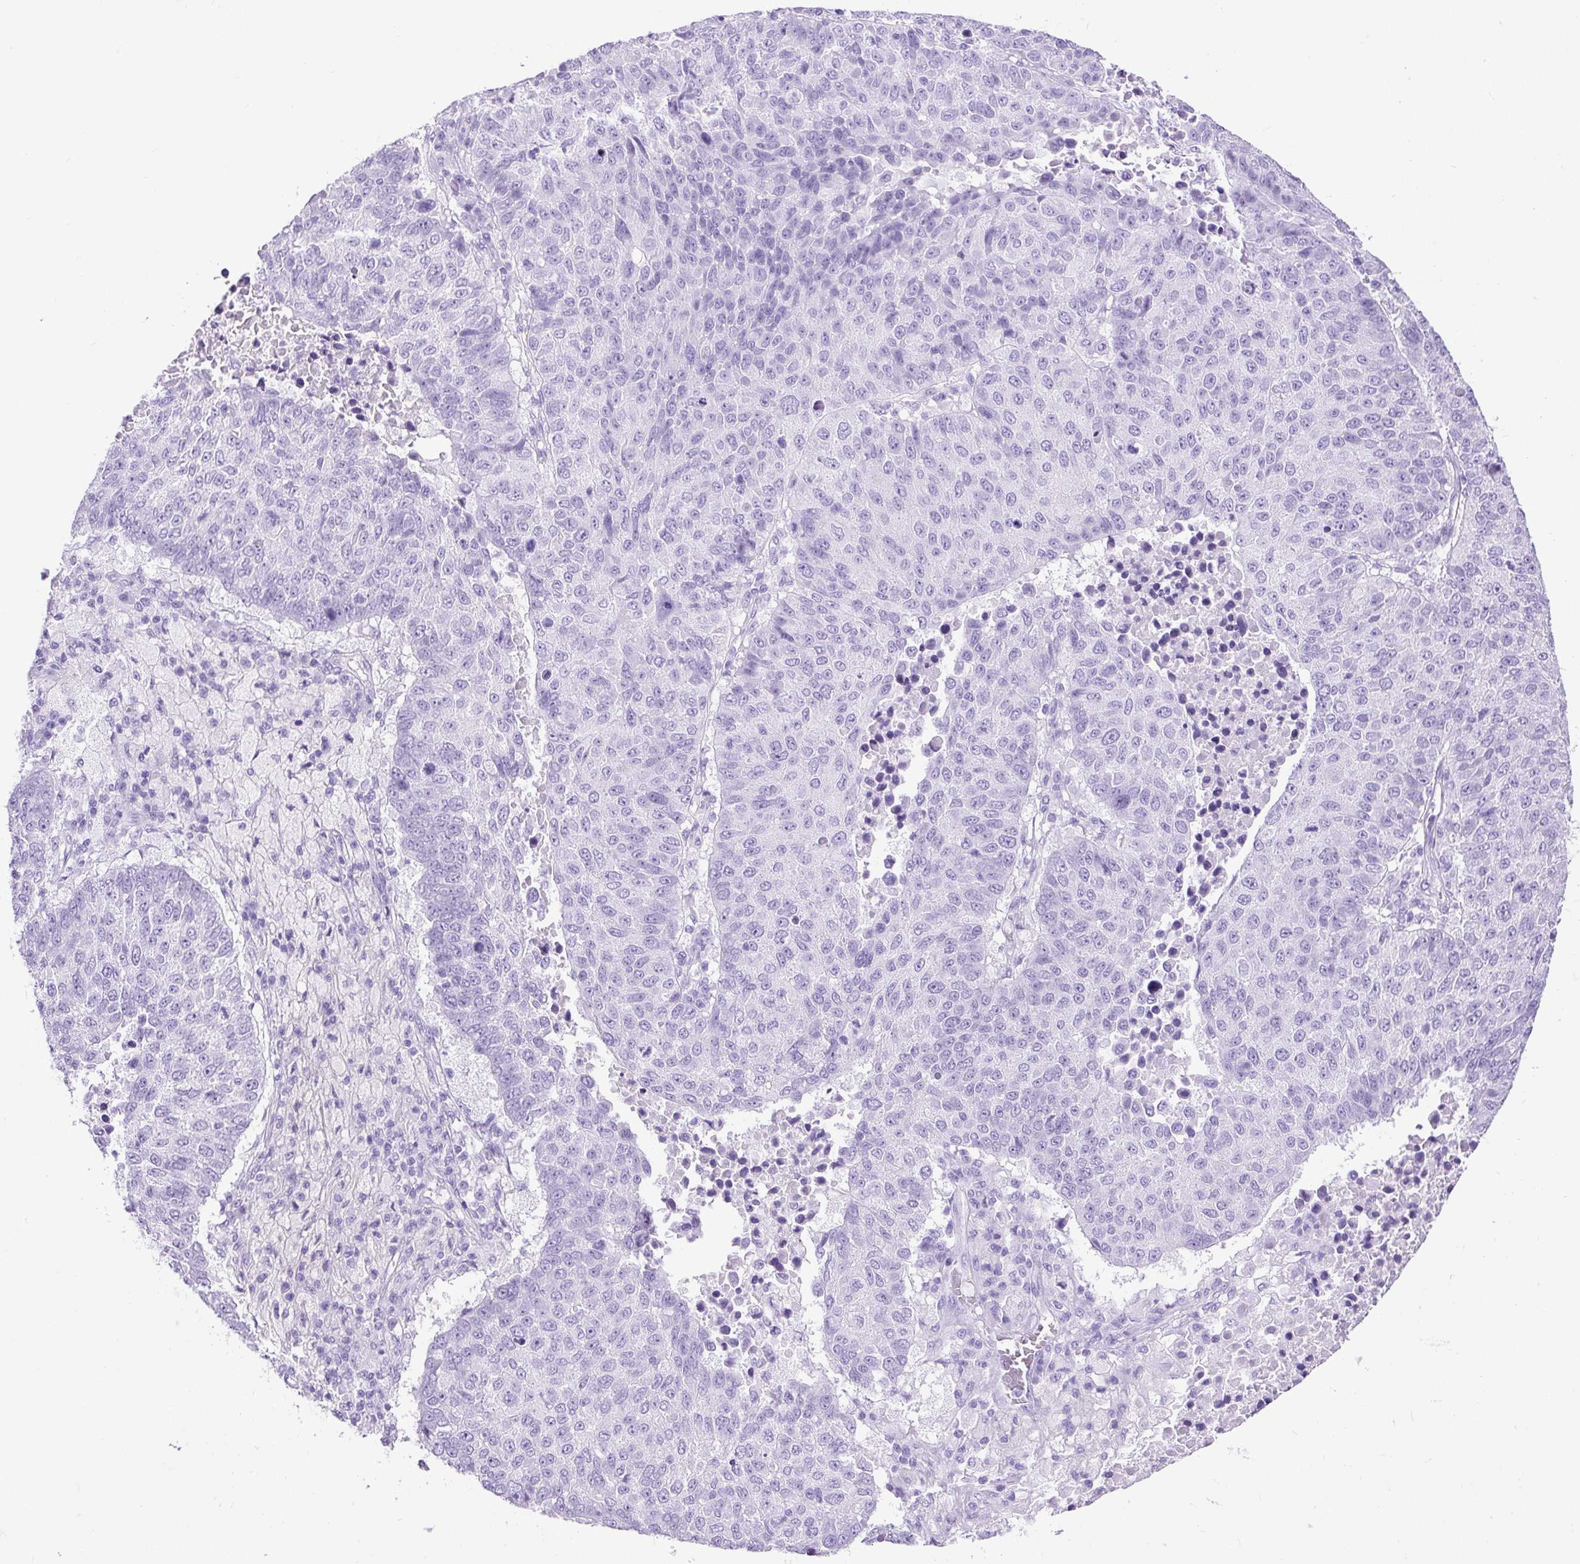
{"staining": {"intensity": "negative", "quantity": "none", "location": "none"}, "tissue": "lung cancer", "cell_type": "Tumor cells", "image_type": "cancer", "snomed": [{"axis": "morphology", "description": "Squamous cell carcinoma, NOS"}, {"axis": "topography", "description": "Lung"}], "caption": "An immunohistochemistry image of lung cancer (squamous cell carcinoma) is shown. There is no staining in tumor cells of lung cancer (squamous cell carcinoma). Brightfield microscopy of immunohistochemistry (IHC) stained with DAB (3,3'-diaminobenzidine) (brown) and hematoxylin (blue), captured at high magnification.", "gene": "CEL", "patient": {"sex": "male", "age": 73}}